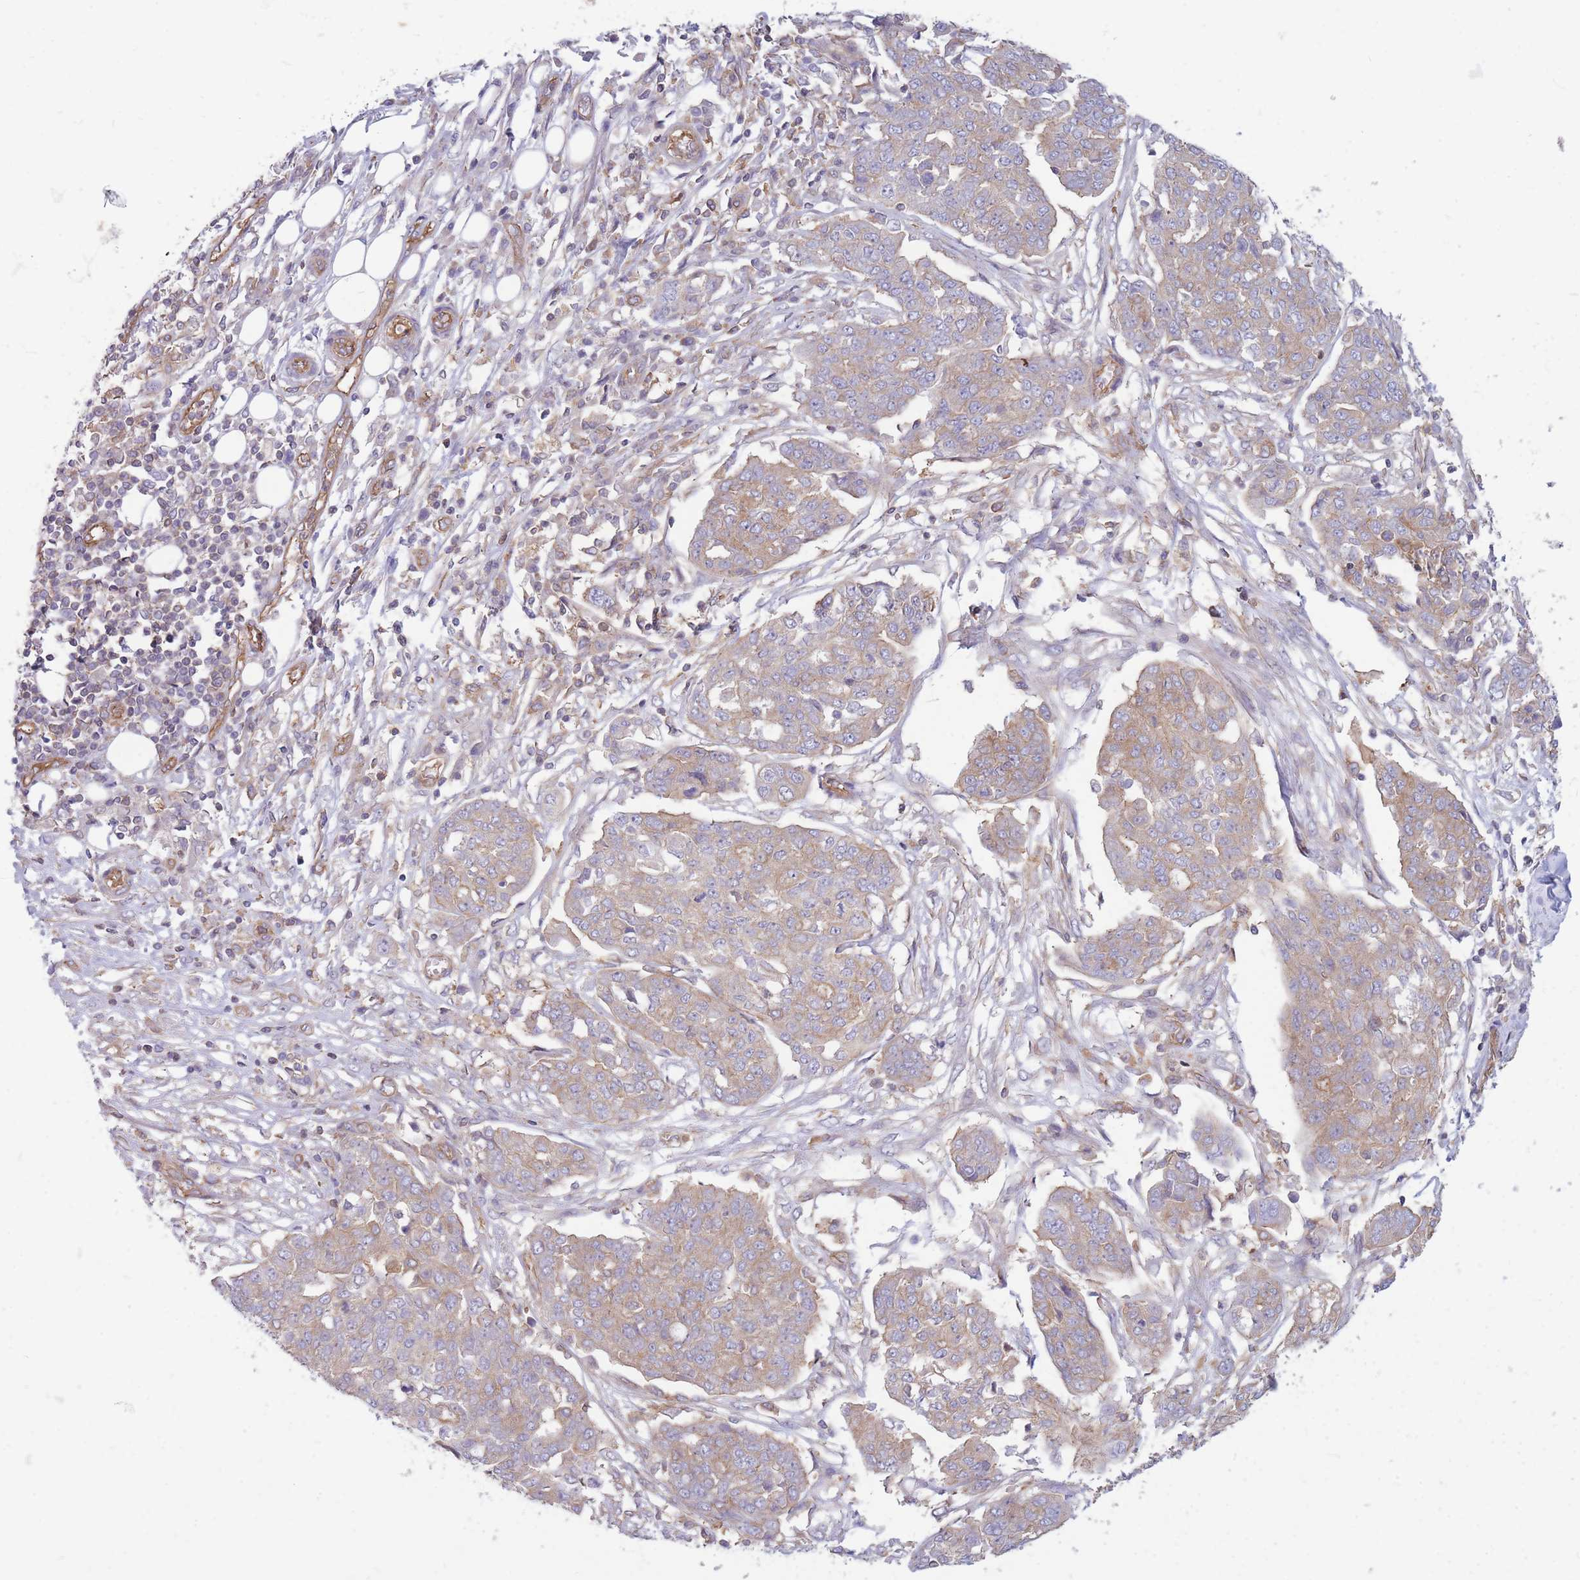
{"staining": {"intensity": "weak", "quantity": "25%-75%", "location": "cytoplasmic/membranous"}, "tissue": "ovarian cancer", "cell_type": "Tumor cells", "image_type": "cancer", "snomed": [{"axis": "morphology", "description": "Cystadenocarcinoma, serous, NOS"}, {"axis": "topography", "description": "Soft tissue"}, {"axis": "topography", "description": "Ovary"}], "caption": "Immunohistochemistry photomicrograph of neoplastic tissue: ovarian serous cystadenocarcinoma stained using IHC exhibits low levels of weak protein expression localized specifically in the cytoplasmic/membranous of tumor cells, appearing as a cytoplasmic/membranous brown color.", "gene": "GGA1", "patient": {"sex": "female", "age": 57}}